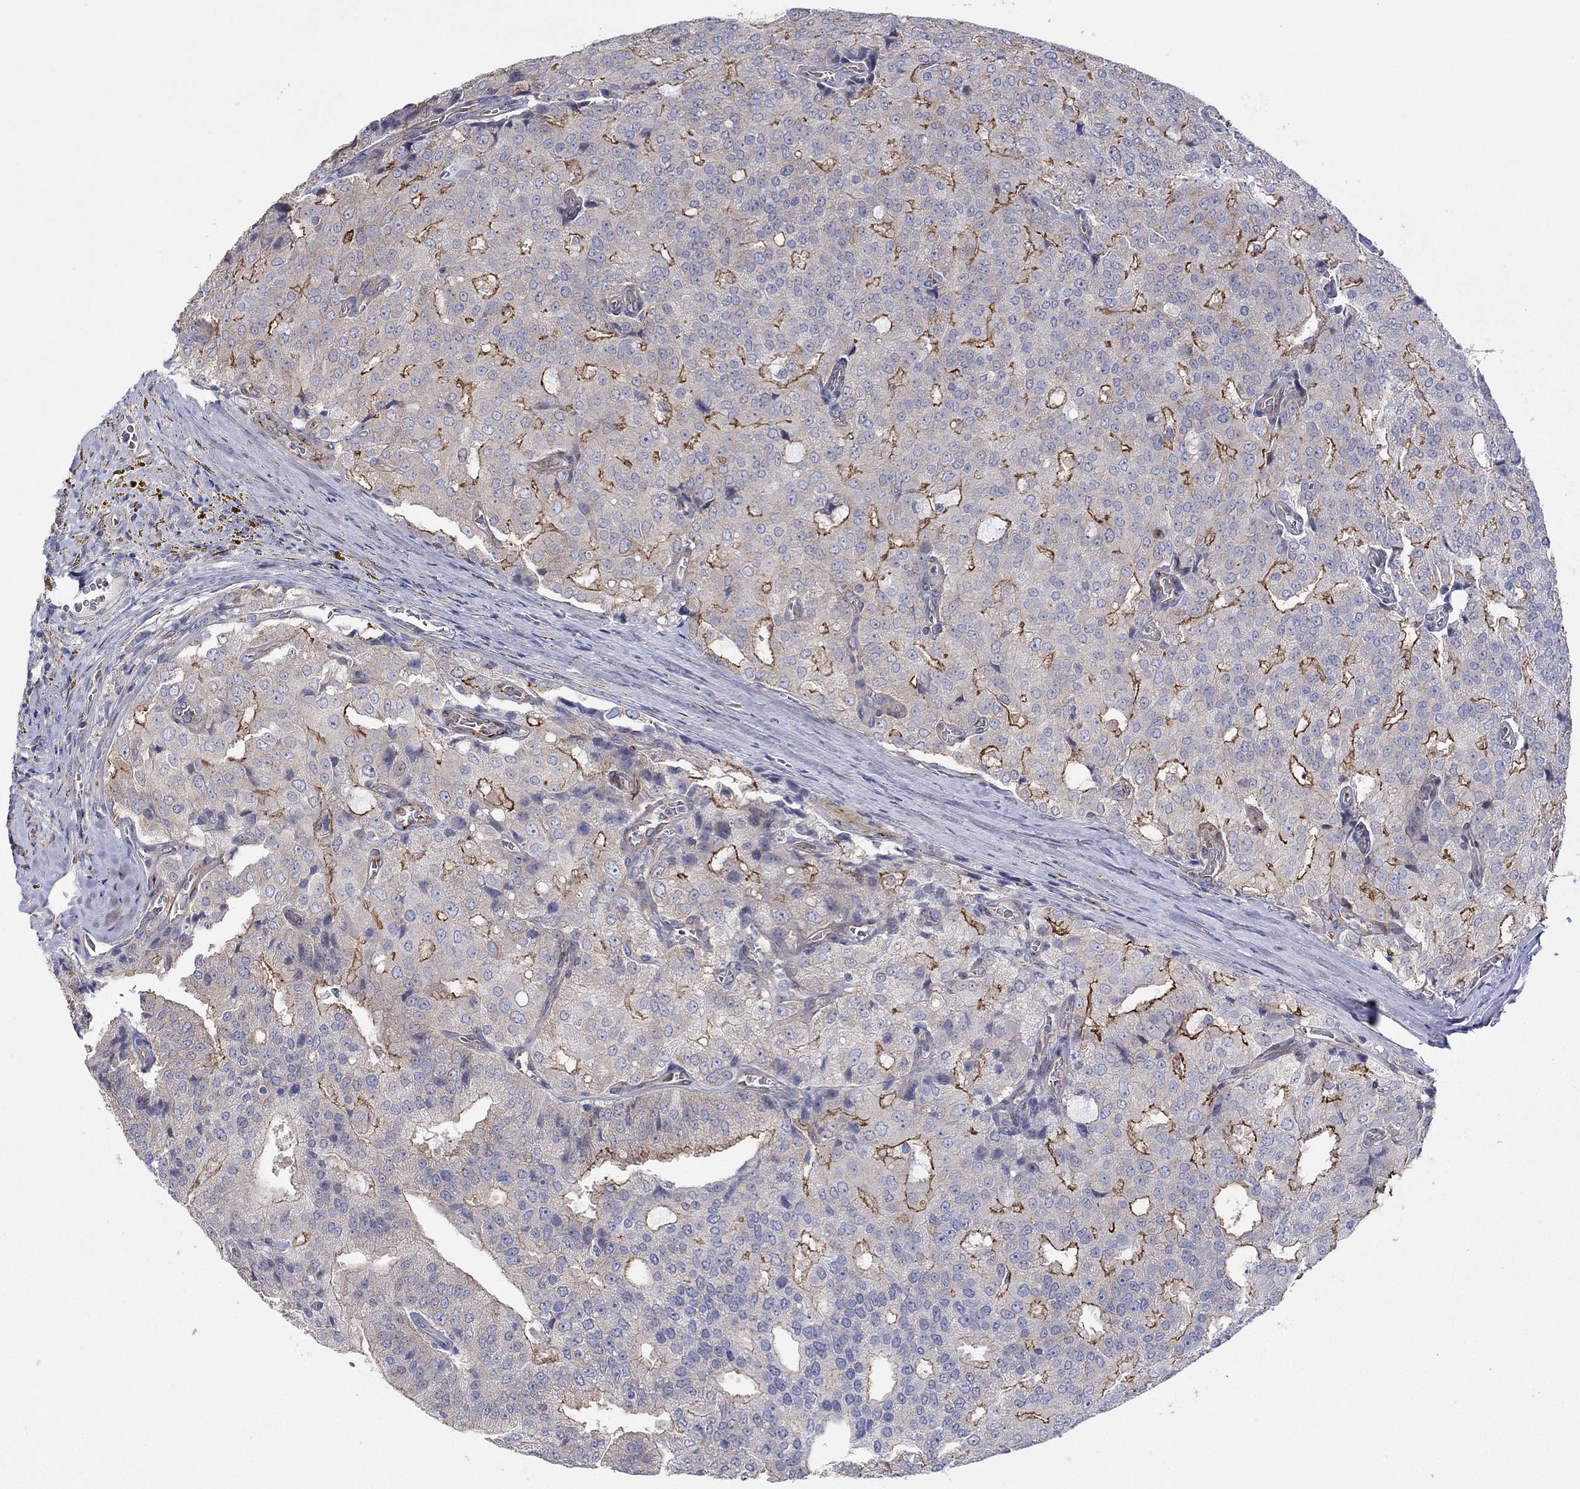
{"staining": {"intensity": "strong", "quantity": "<25%", "location": "cytoplasmic/membranous"}, "tissue": "prostate cancer", "cell_type": "Tumor cells", "image_type": "cancer", "snomed": [{"axis": "morphology", "description": "Adenocarcinoma, NOS"}, {"axis": "topography", "description": "Prostate and seminal vesicle, NOS"}, {"axis": "topography", "description": "Prostate"}], "caption": "Immunohistochemical staining of prostate adenocarcinoma demonstrates strong cytoplasmic/membranous protein positivity in approximately <25% of tumor cells. (Brightfield microscopy of DAB IHC at high magnification).", "gene": "TPRN", "patient": {"sex": "male", "age": 67}}